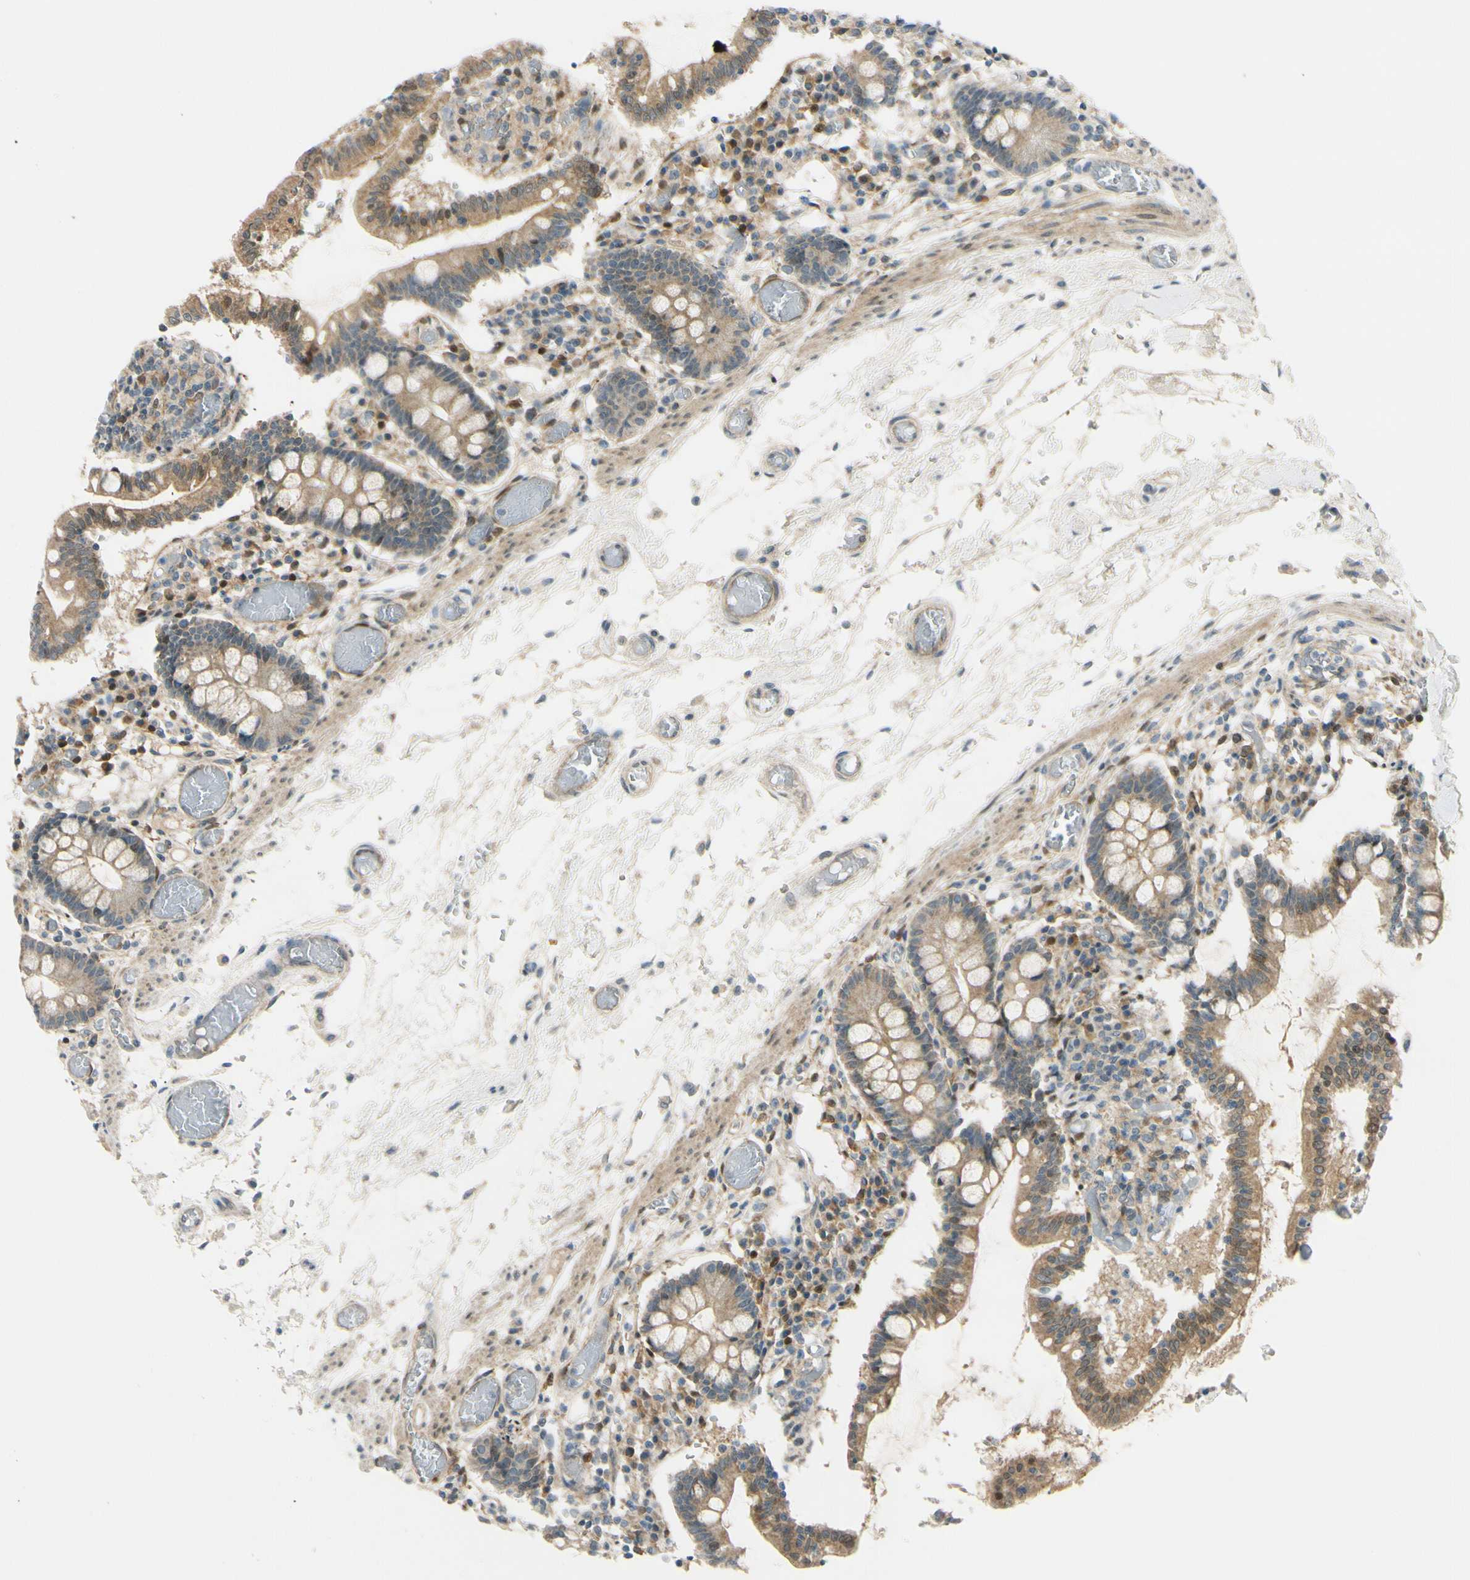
{"staining": {"intensity": "moderate", "quantity": ">75%", "location": "cytoplasmic/membranous"}, "tissue": "small intestine", "cell_type": "Glandular cells", "image_type": "normal", "snomed": [{"axis": "morphology", "description": "Normal tissue, NOS"}, {"axis": "topography", "description": "Small intestine"}], "caption": "Immunohistochemistry of benign small intestine shows medium levels of moderate cytoplasmic/membranous positivity in about >75% of glandular cells. (Brightfield microscopy of DAB IHC at high magnification).", "gene": "FHL2", "patient": {"sex": "female", "age": 61}}